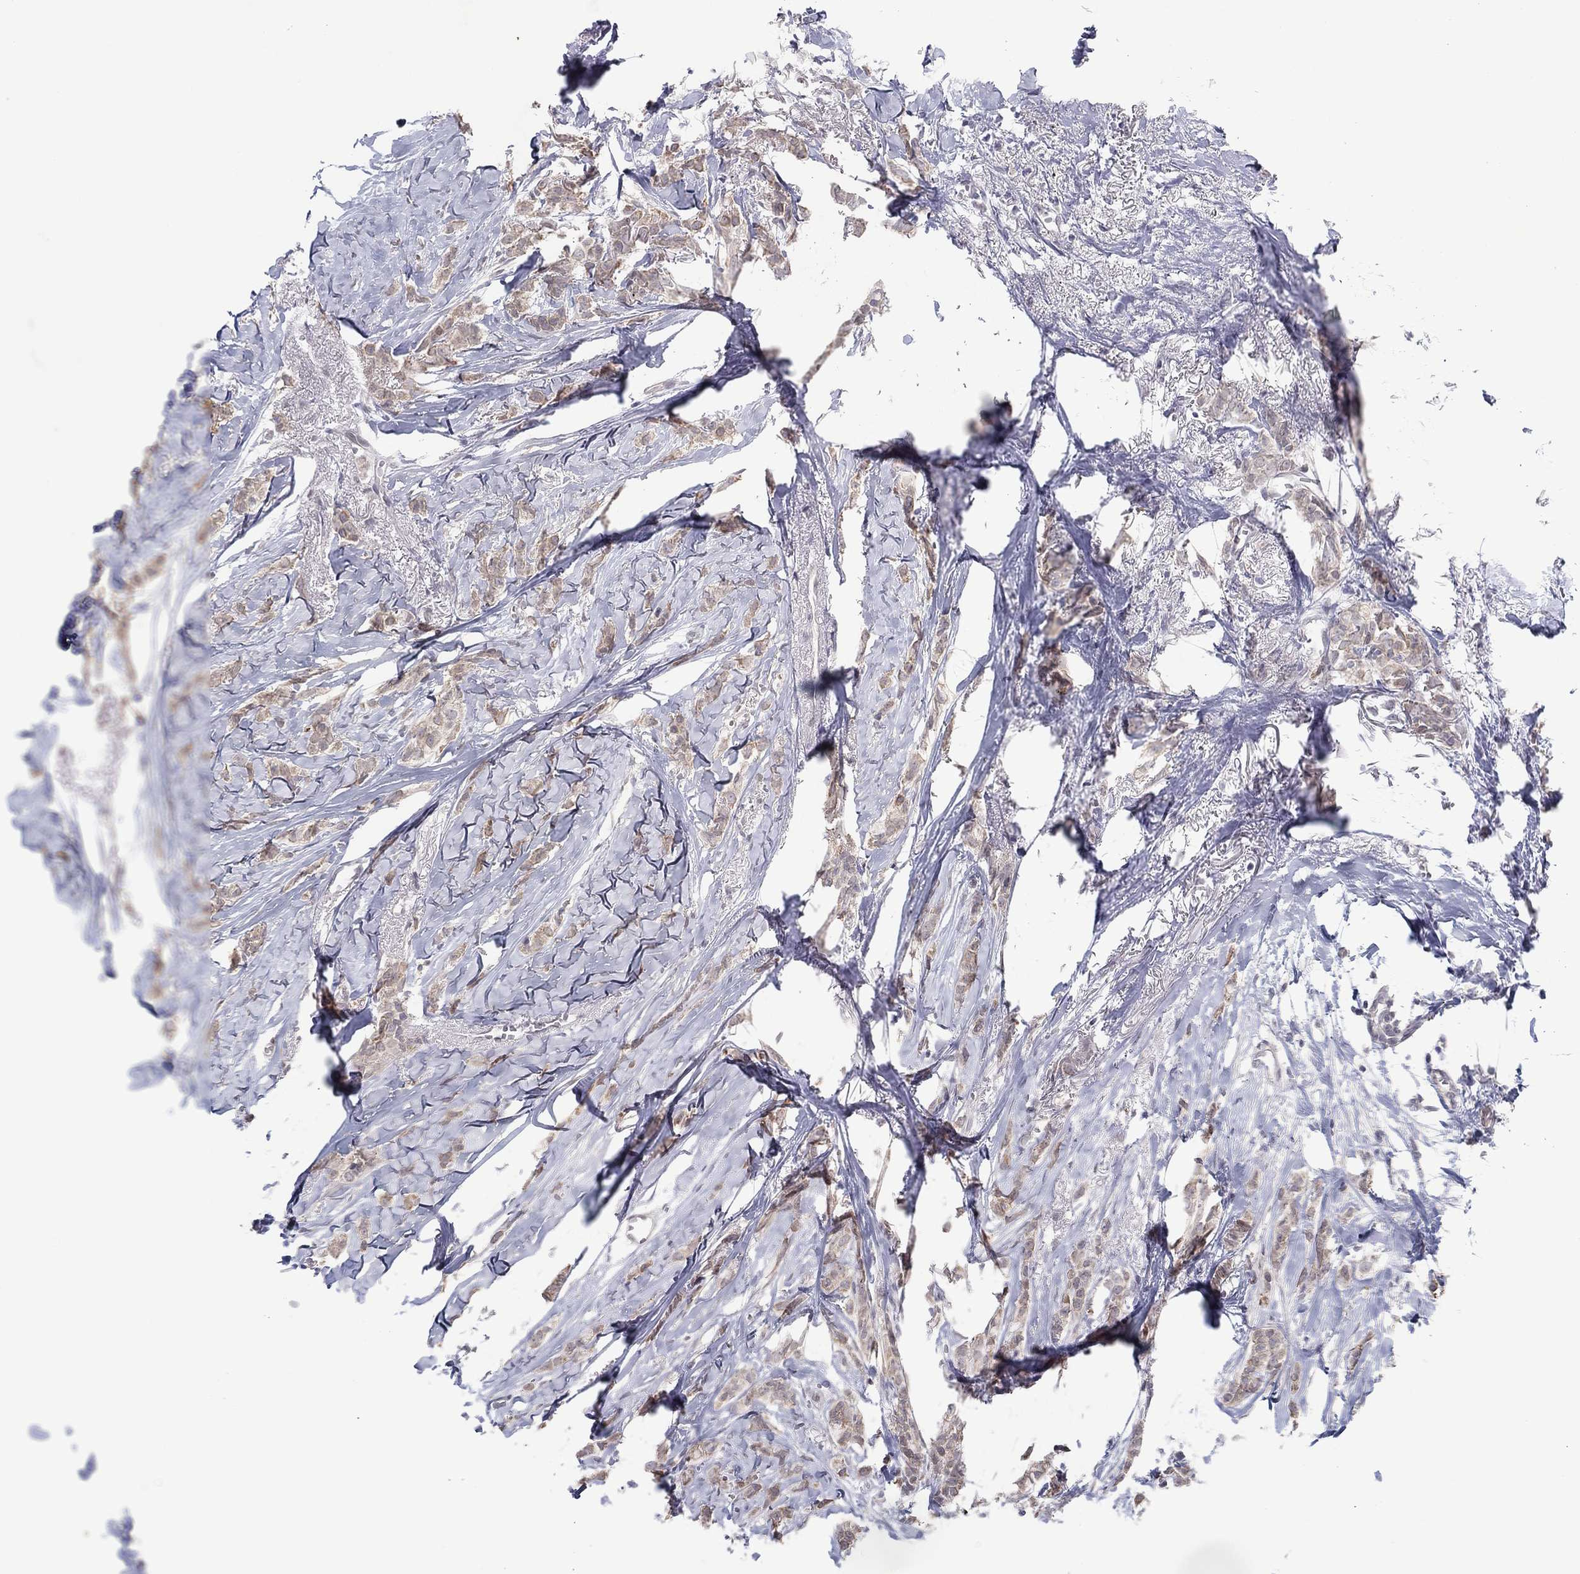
{"staining": {"intensity": "weak", "quantity": ">75%", "location": "cytoplasmic/membranous"}, "tissue": "breast cancer", "cell_type": "Tumor cells", "image_type": "cancer", "snomed": [{"axis": "morphology", "description": "Duct carcinoma"}, {"axis": "topography", "description": "Breast"}], "caption": "Immunohistochemistry of intraductal carcinoma (breast) demonstrates low levels of weak cytoplasmic/membranous expression in approximately >75% of tumor cells.", "gene": "SLC22A2", "patient": {"sex": "female", "age": 85}}